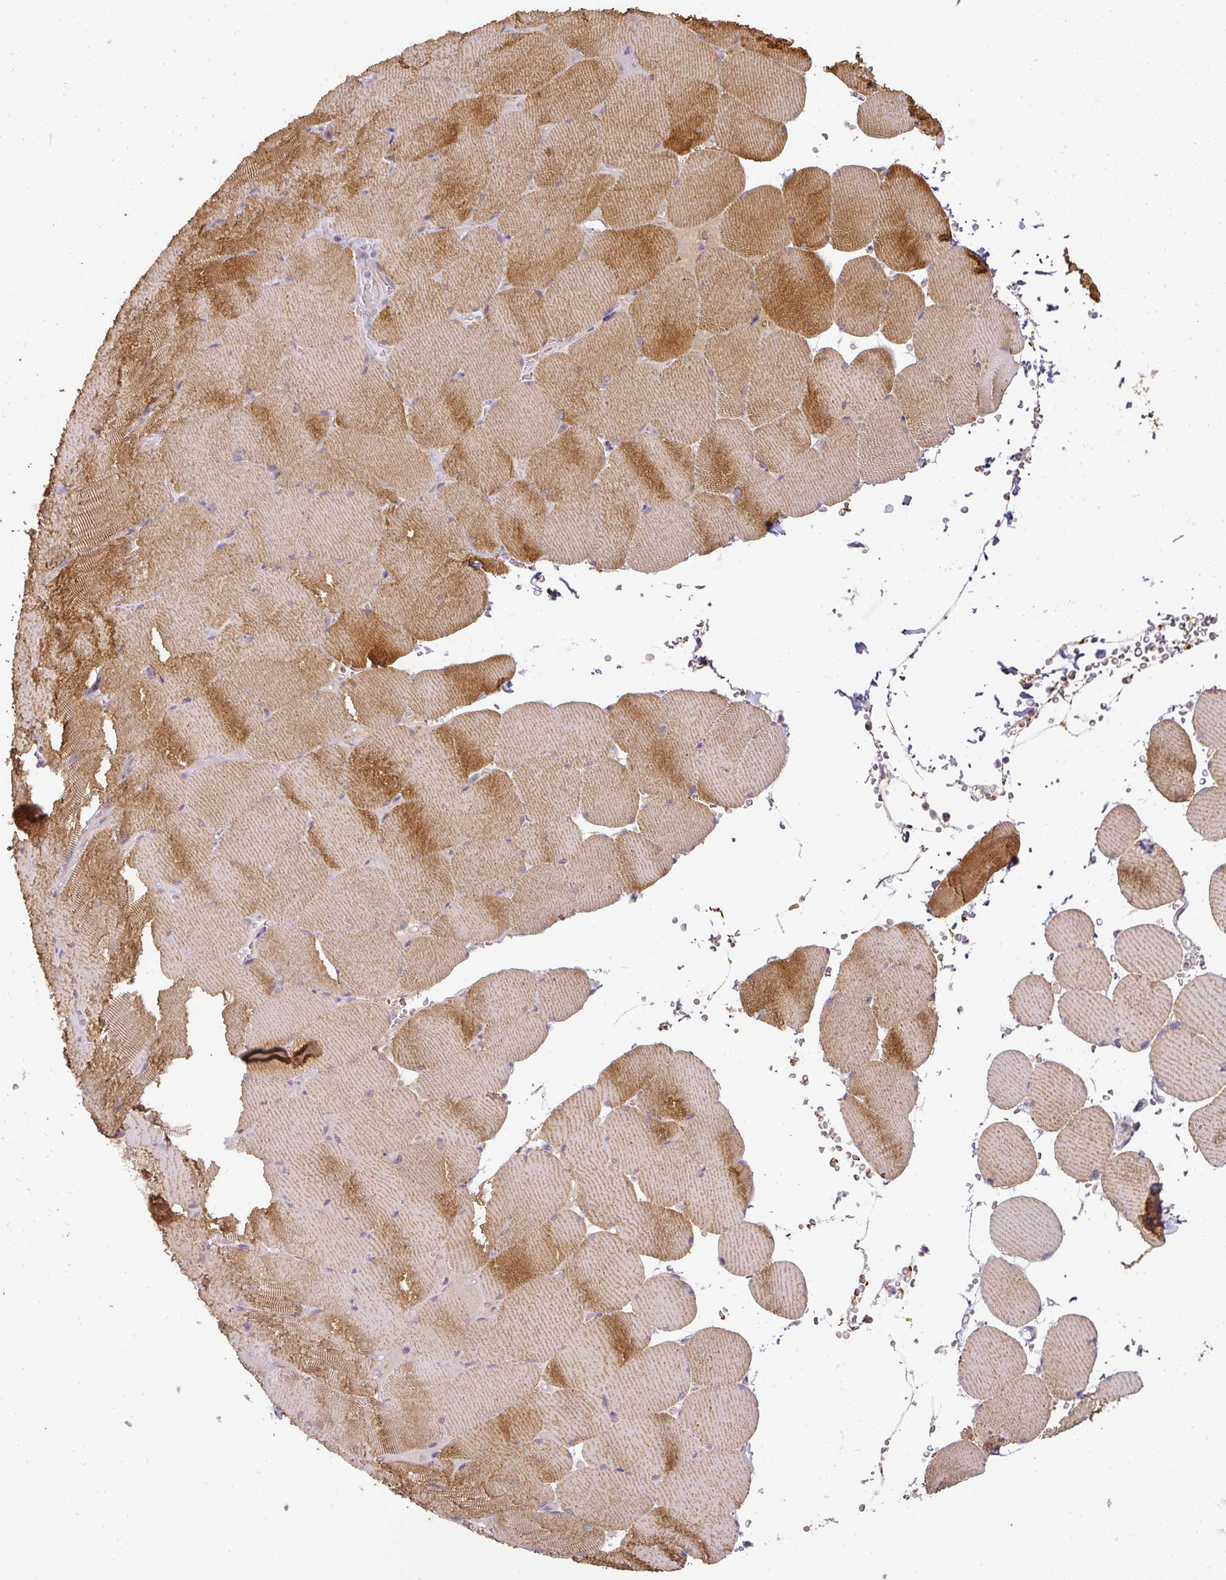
{"staining": {"intensity": "strong", "quantity": ">75%", "location": "cytoplasmic/membranous"}, "tissue": "skeletal muscle", "cell_type": "Myocytes", "image_type": "normal", "snomed": [{"axis": "morphology", "description": "Normal tissue, NOS"}, {"axis": "topography", "description": "Skeletal muscle"}, {"axis": "topography", "description": "Head-Neck"}], "caption": "Myocytes reveal high levels of strong cytoplasmic/membranous staining in about >75% of cells in benign skeletal muscle. Ihc stains the protein of interest in brown and the nuclei are stained blue.", "gene": "MYOM2", "patient": {"sex": "male", "age": 66}}